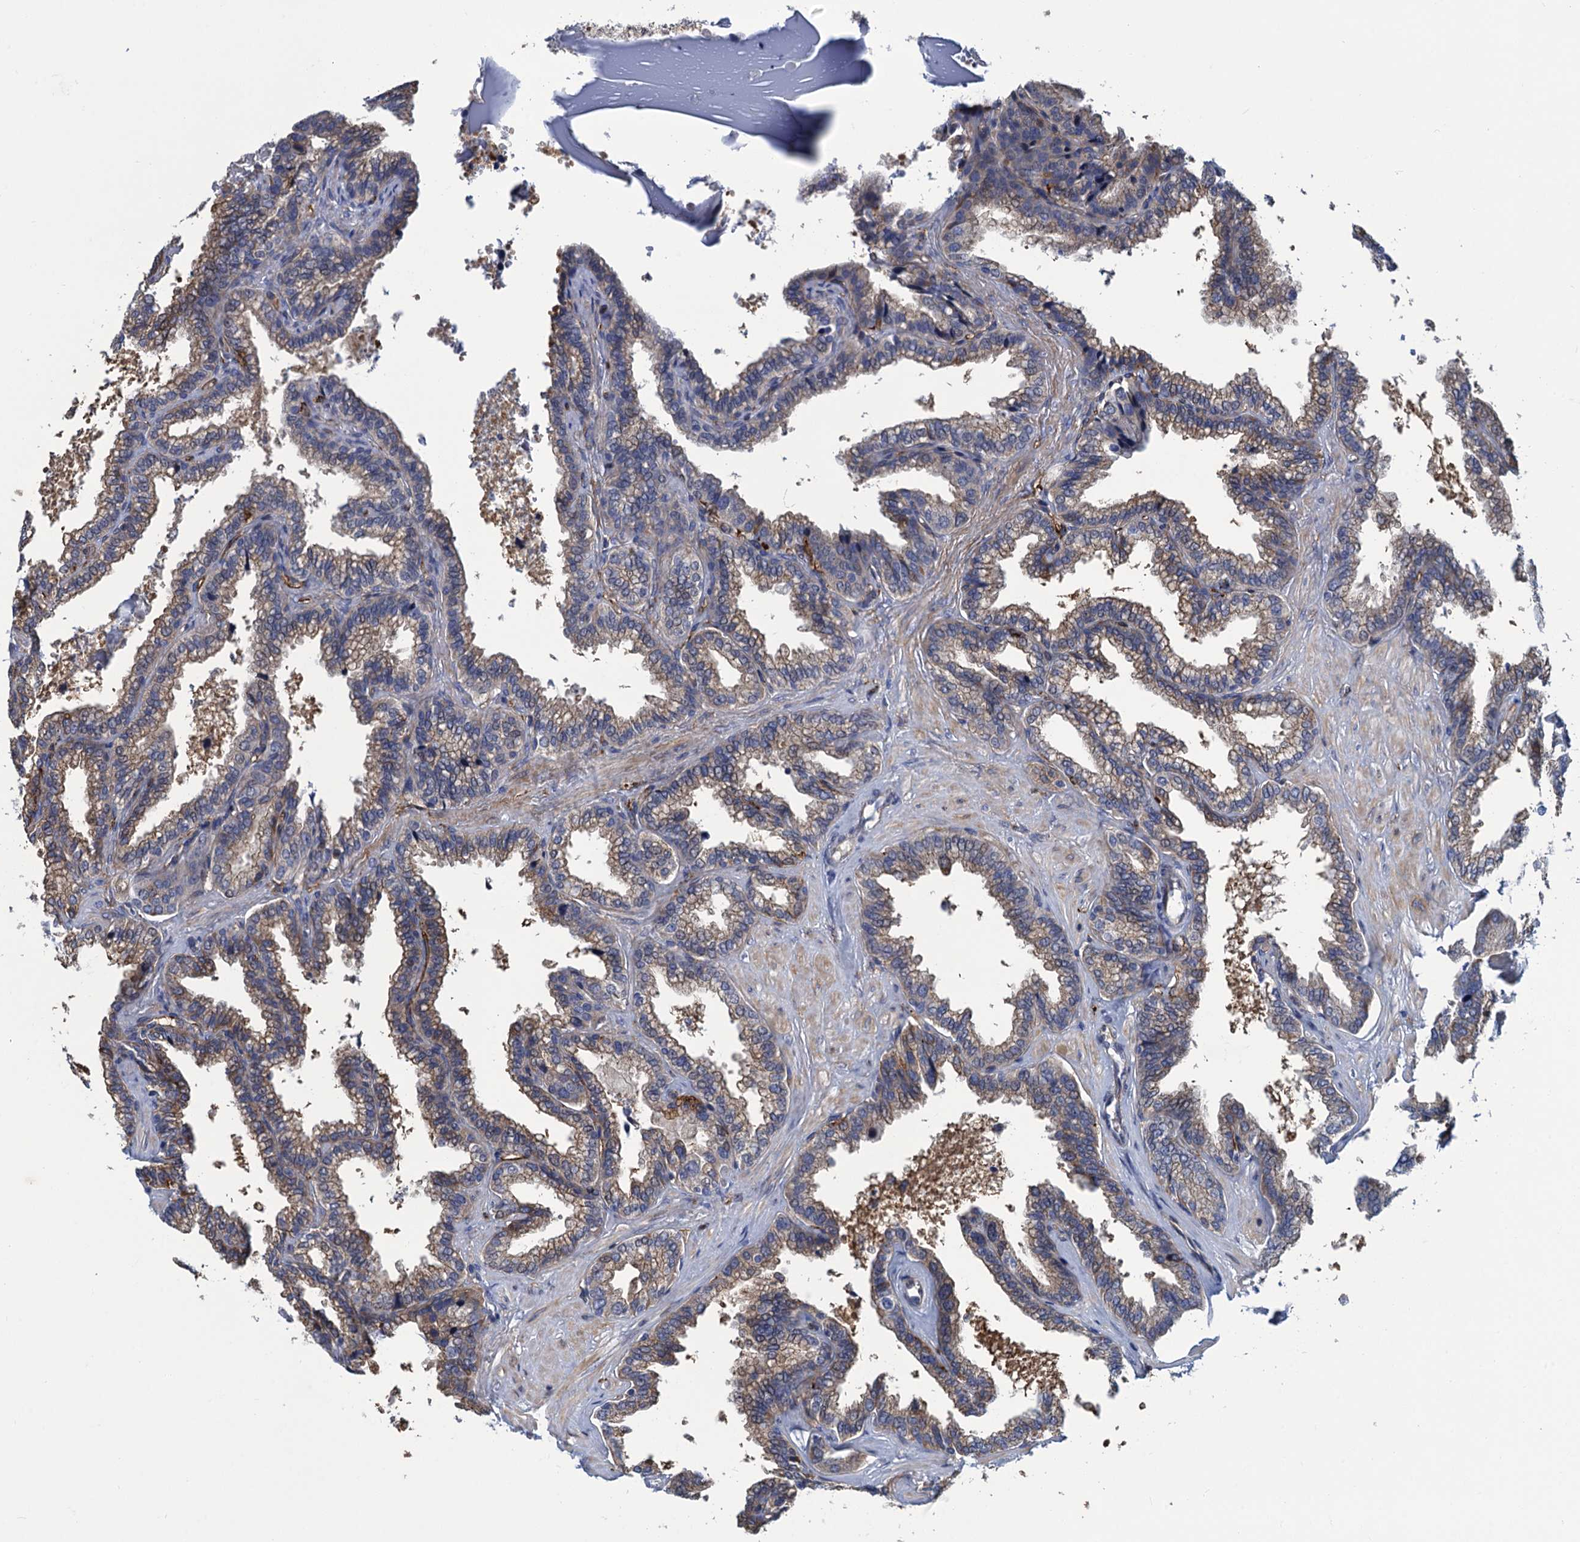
{"staining": {"intensity": "moderate", "quantity": ">75%", "location": "cytoplasmic/membranous"}, "tissue": "seminal vesicle", "cell_type": "Glandular cells", "image_type": "normal", "snomed": [{"axis": "morphology", "description": "Normal tissue, NOS"}, {"axis": "topography", "description": "Seminal veicle"}], "caption": "A brown stain labels moderate cytoplasmic/membranous positivity of a protein in glandular cells of normal human seminal vesicle. Nuclei are stained in blue.", "gene": "DNHD1", "patient": {"sex": "male", "age": 46}}